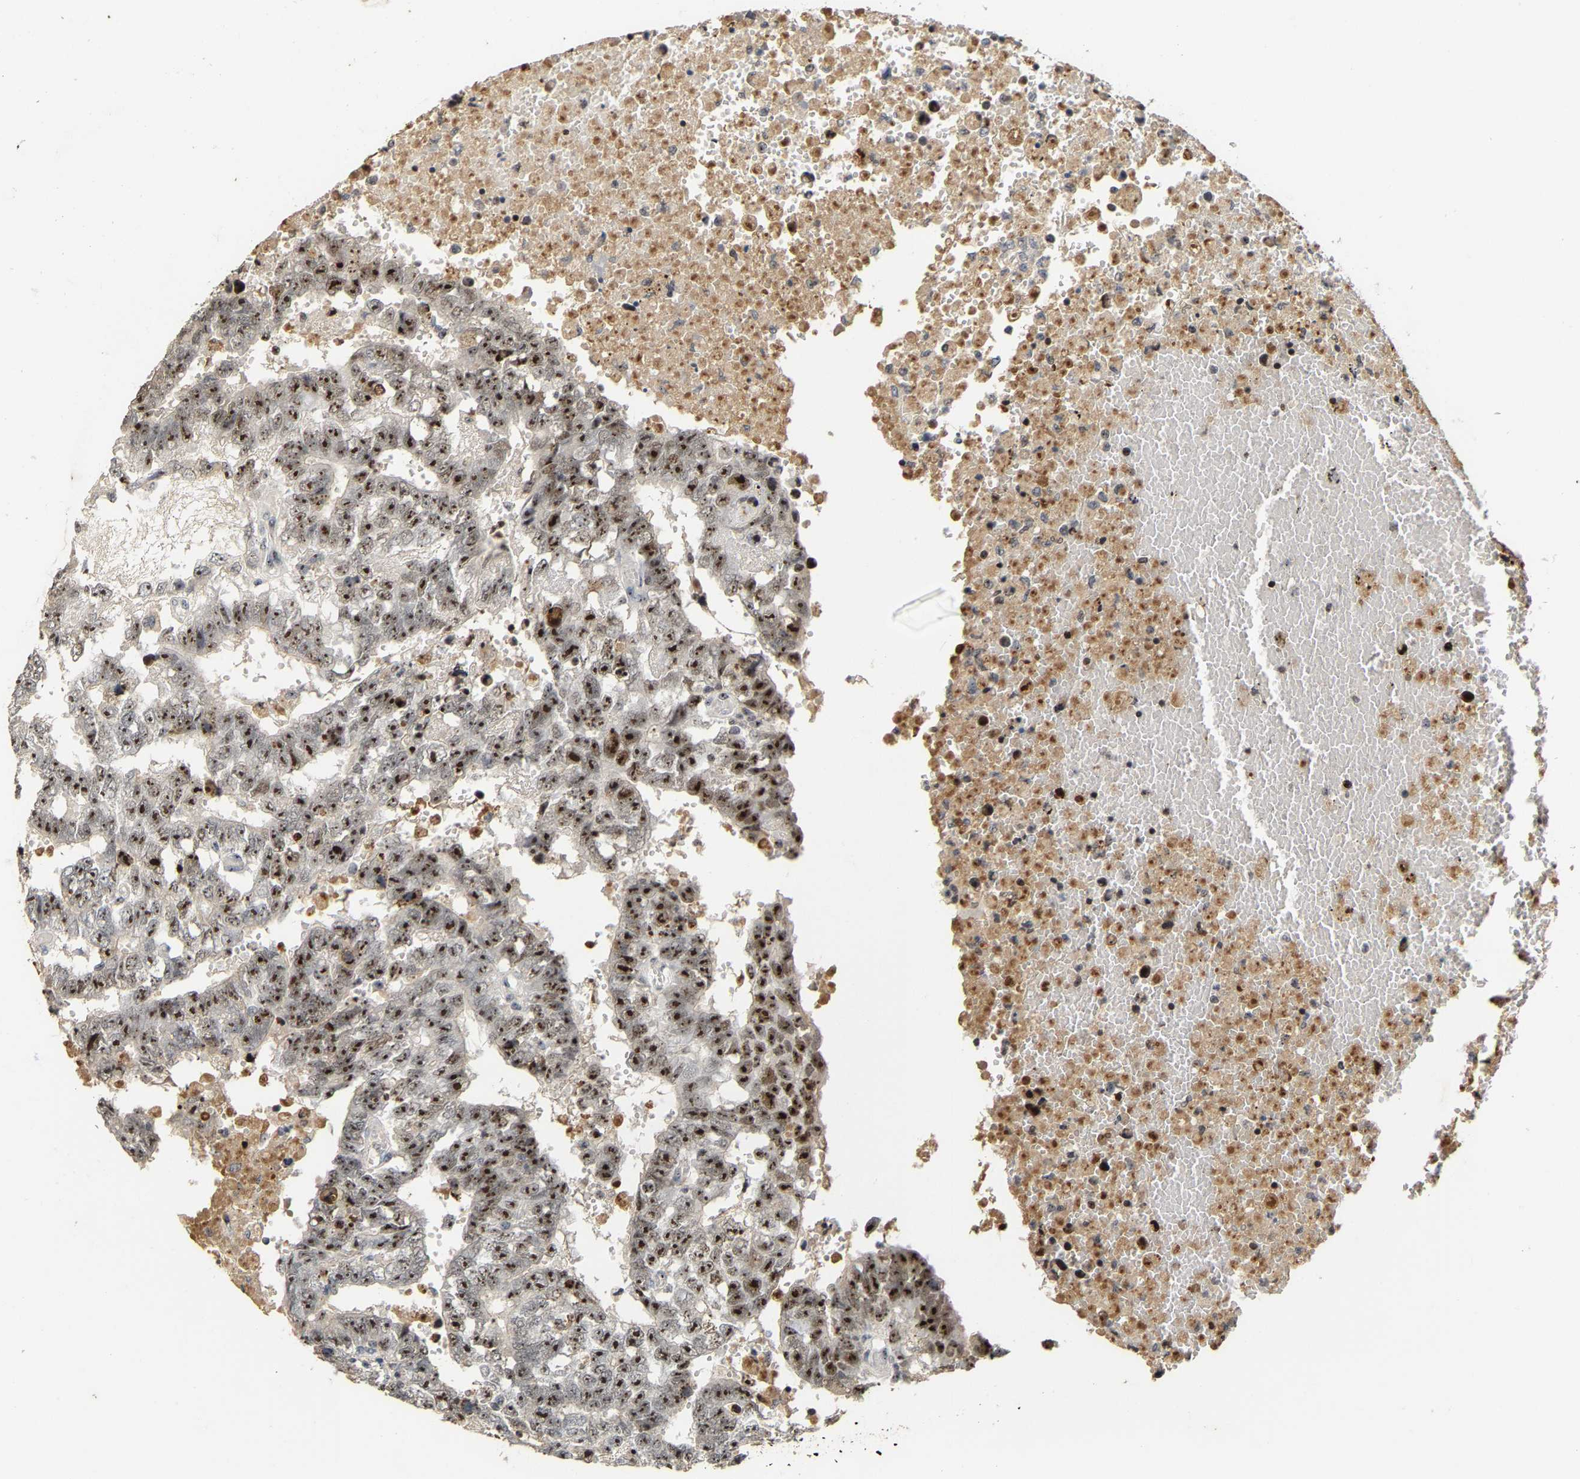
{"staining": {"intensity": "strong", "quantity": ">75%", "location": "nuclear"}, "tissue": "testis cancer", "cell_type": "Tumor cells", "image_type": "cancer", "snomed": [{"axis": "morphology", "description": "Carcinoma, Embryonal, NOS"}, {"axis": "topography", "description": "Testis"}], "caption": "A brown stain shows strong nuclear positivity of a protein in testis cancer tumor cells.", "gene": "NOP58", "patient": {"sex": "male", "age": 25}}